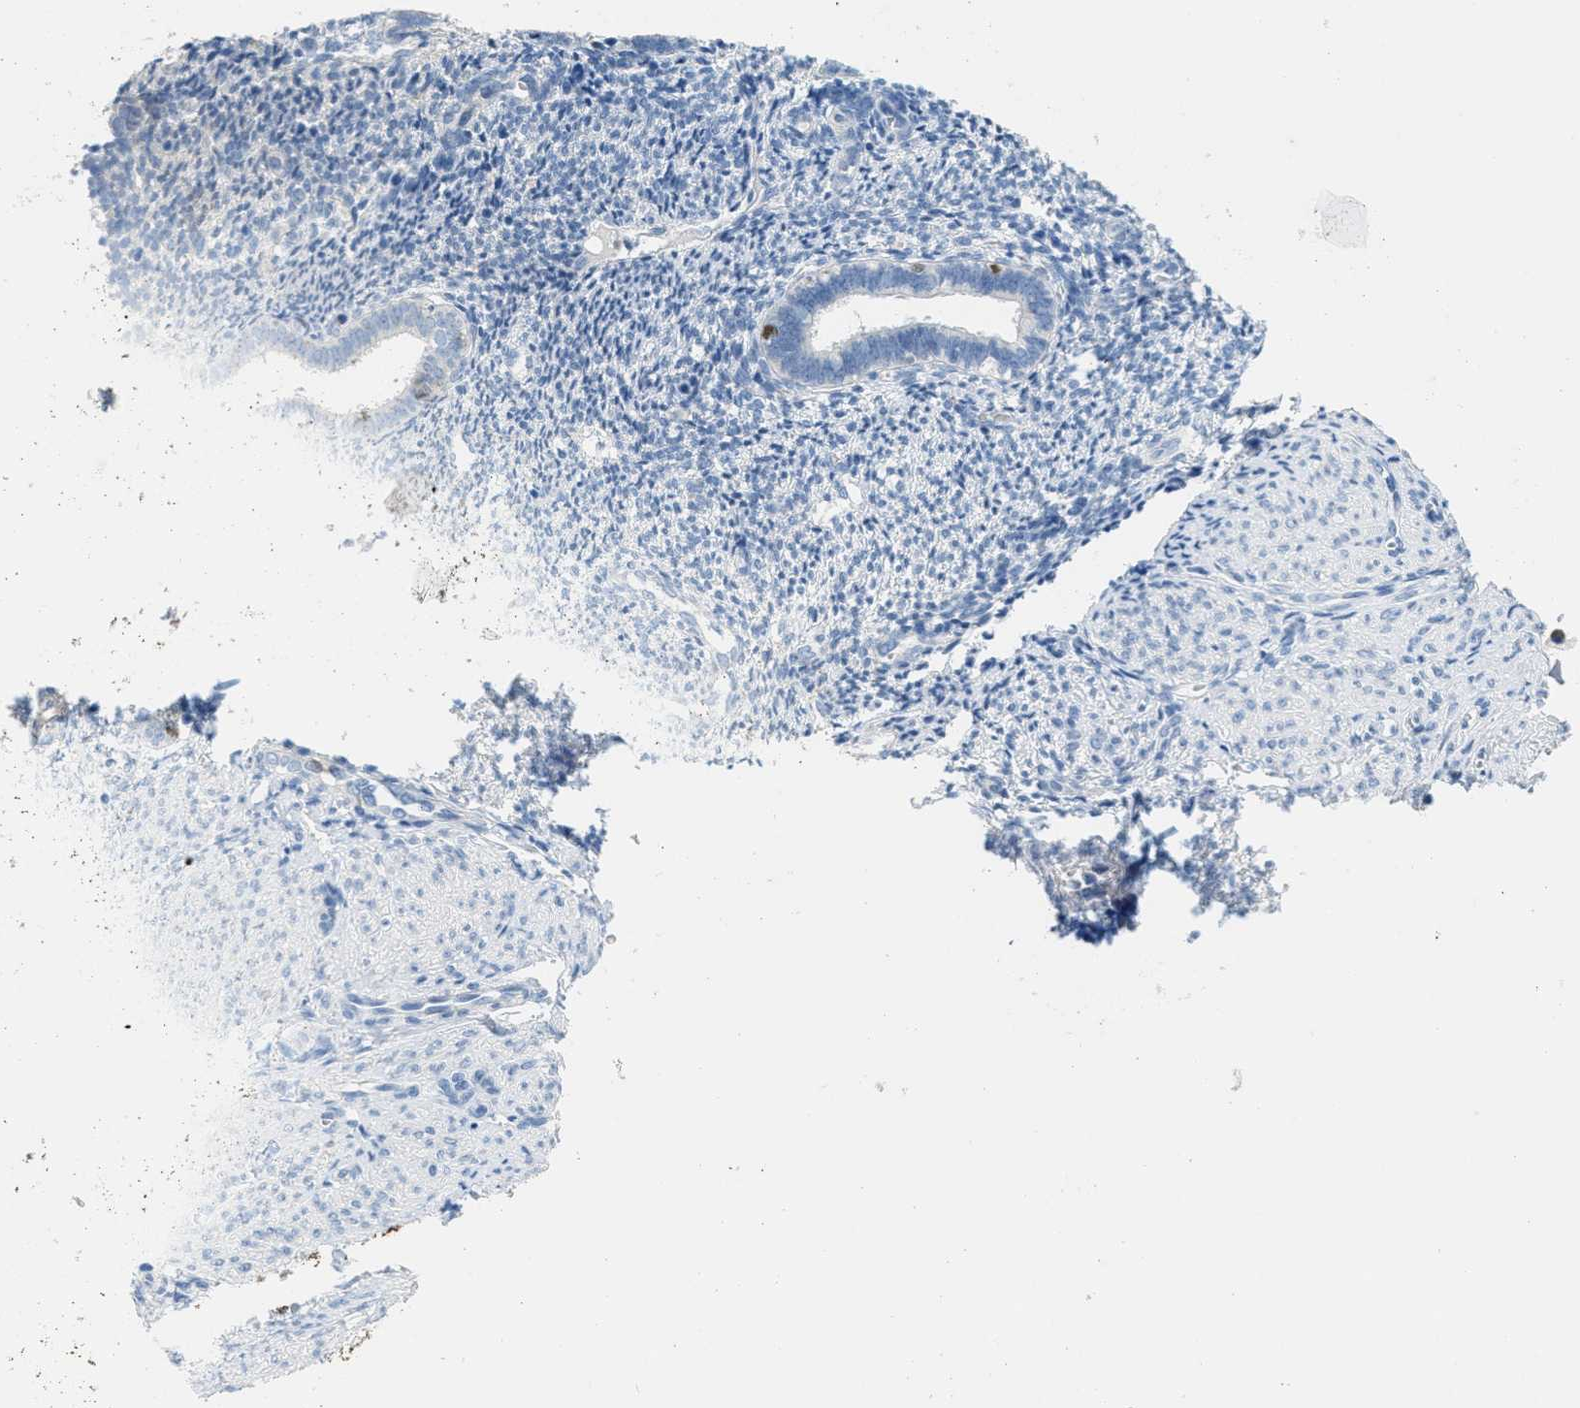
{"staining": {"intensity": "negative", "quantity": "none", "location": "none"}, "tissue": "endometrium", "cell_type": "Cells in endometrial stroma", "image_type": "normal", "snomed": [{"axis": "morphology", "description": "Normal tissue, NOS"}, {"axis": "topography", "description": "Endometrium"}], "caption": "This is an IHC micrograph of normal human endometrium. There is no positivity in cells in endometrial stroma.", "gene": "ORC6", "patient": {"sex": "female", "age": 27}}